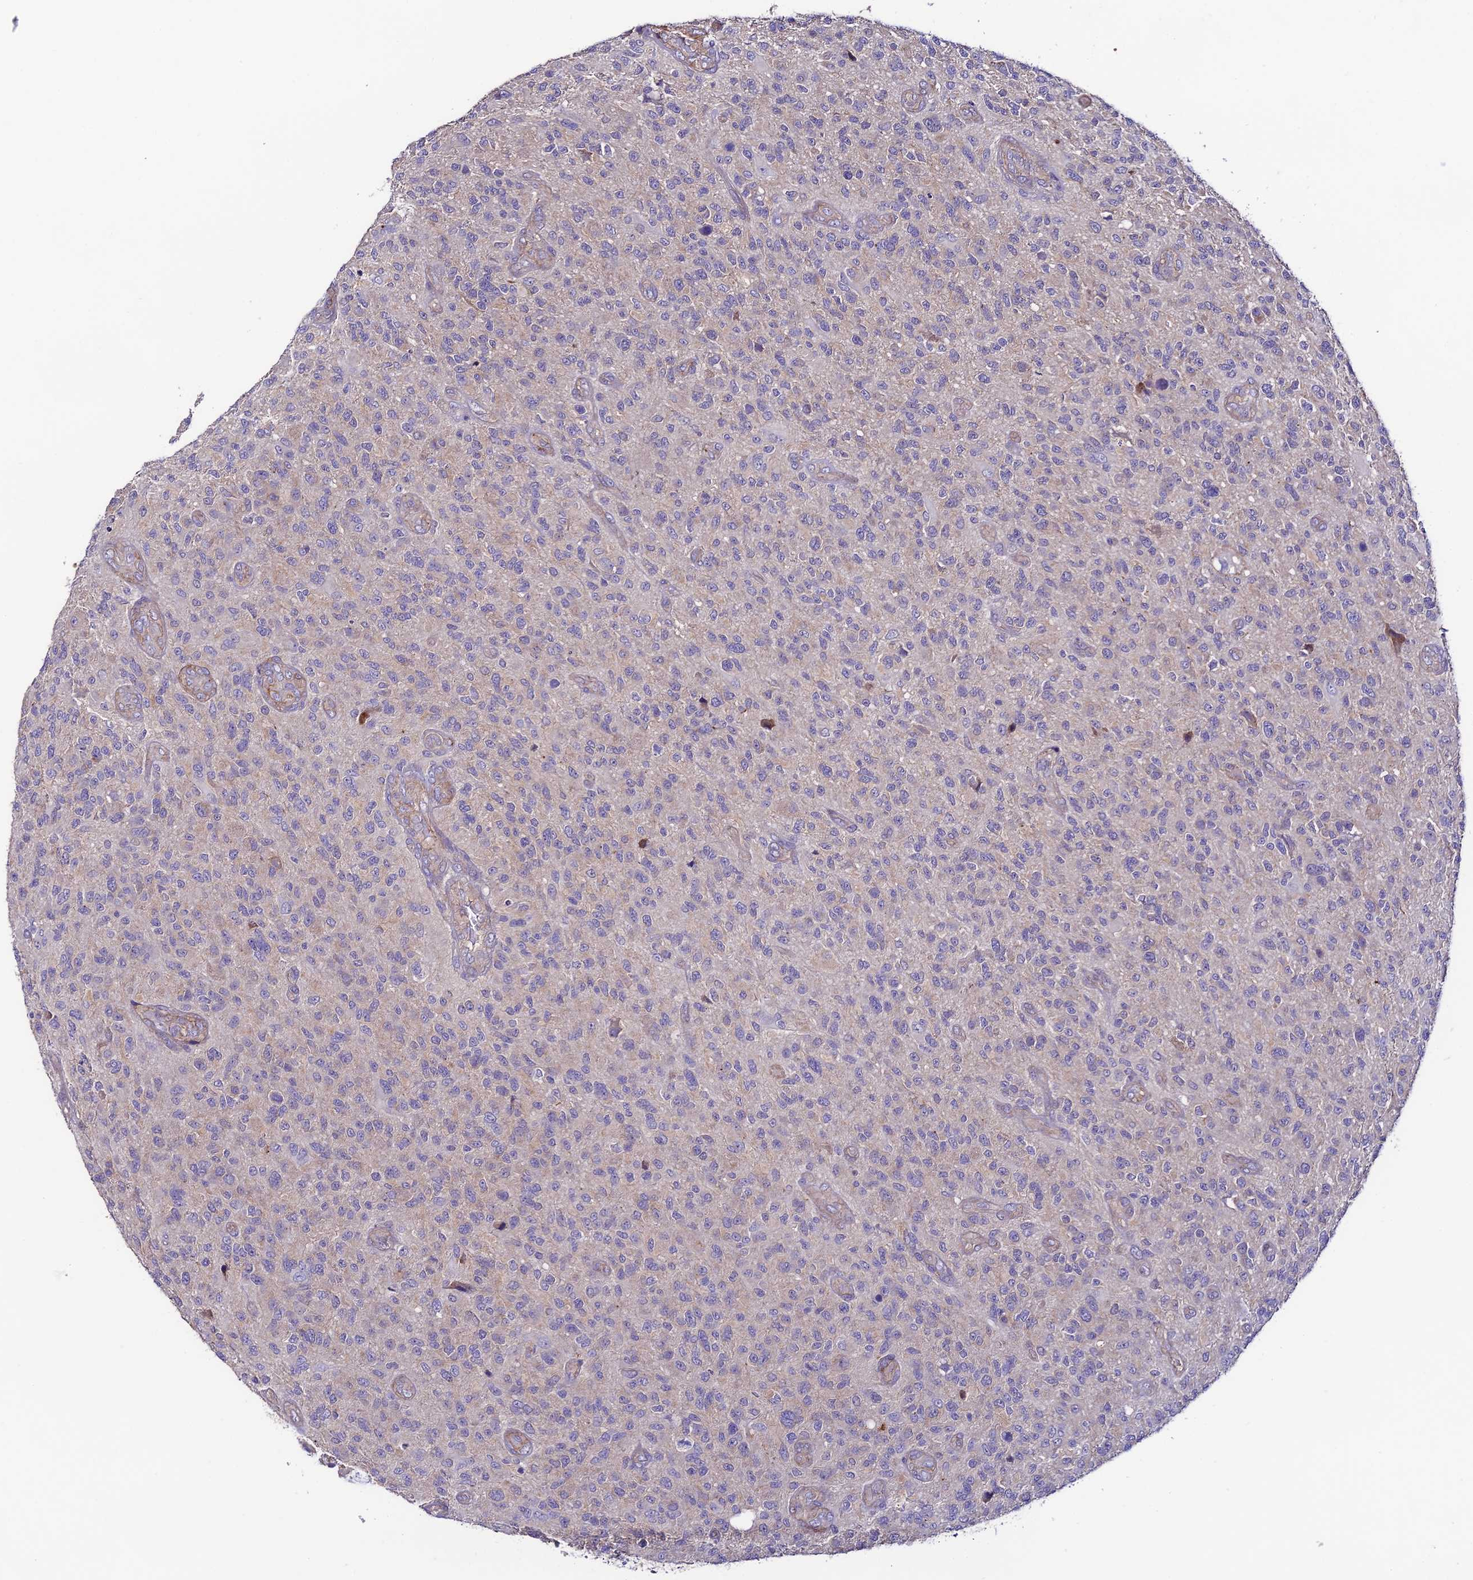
{"staining": {"intensity": "negative", "quantity": "none", "location": "none"}, "tissue": "glioma", "cell_type": "Tumor cells", "image_type": "cancer", "snomed": [{"axis": "morphology", "description": "Glioma, malignant, High grade"}, {"axis": "topography", "description": "Brain"}], "caption": "Human malignant high-grade glioma stained for a protein using immunohistochemistry (IHC) exhibits no staining in tumor cells.", "gene": "BRME1", "patient": {"sex": "male", "age": 47}}